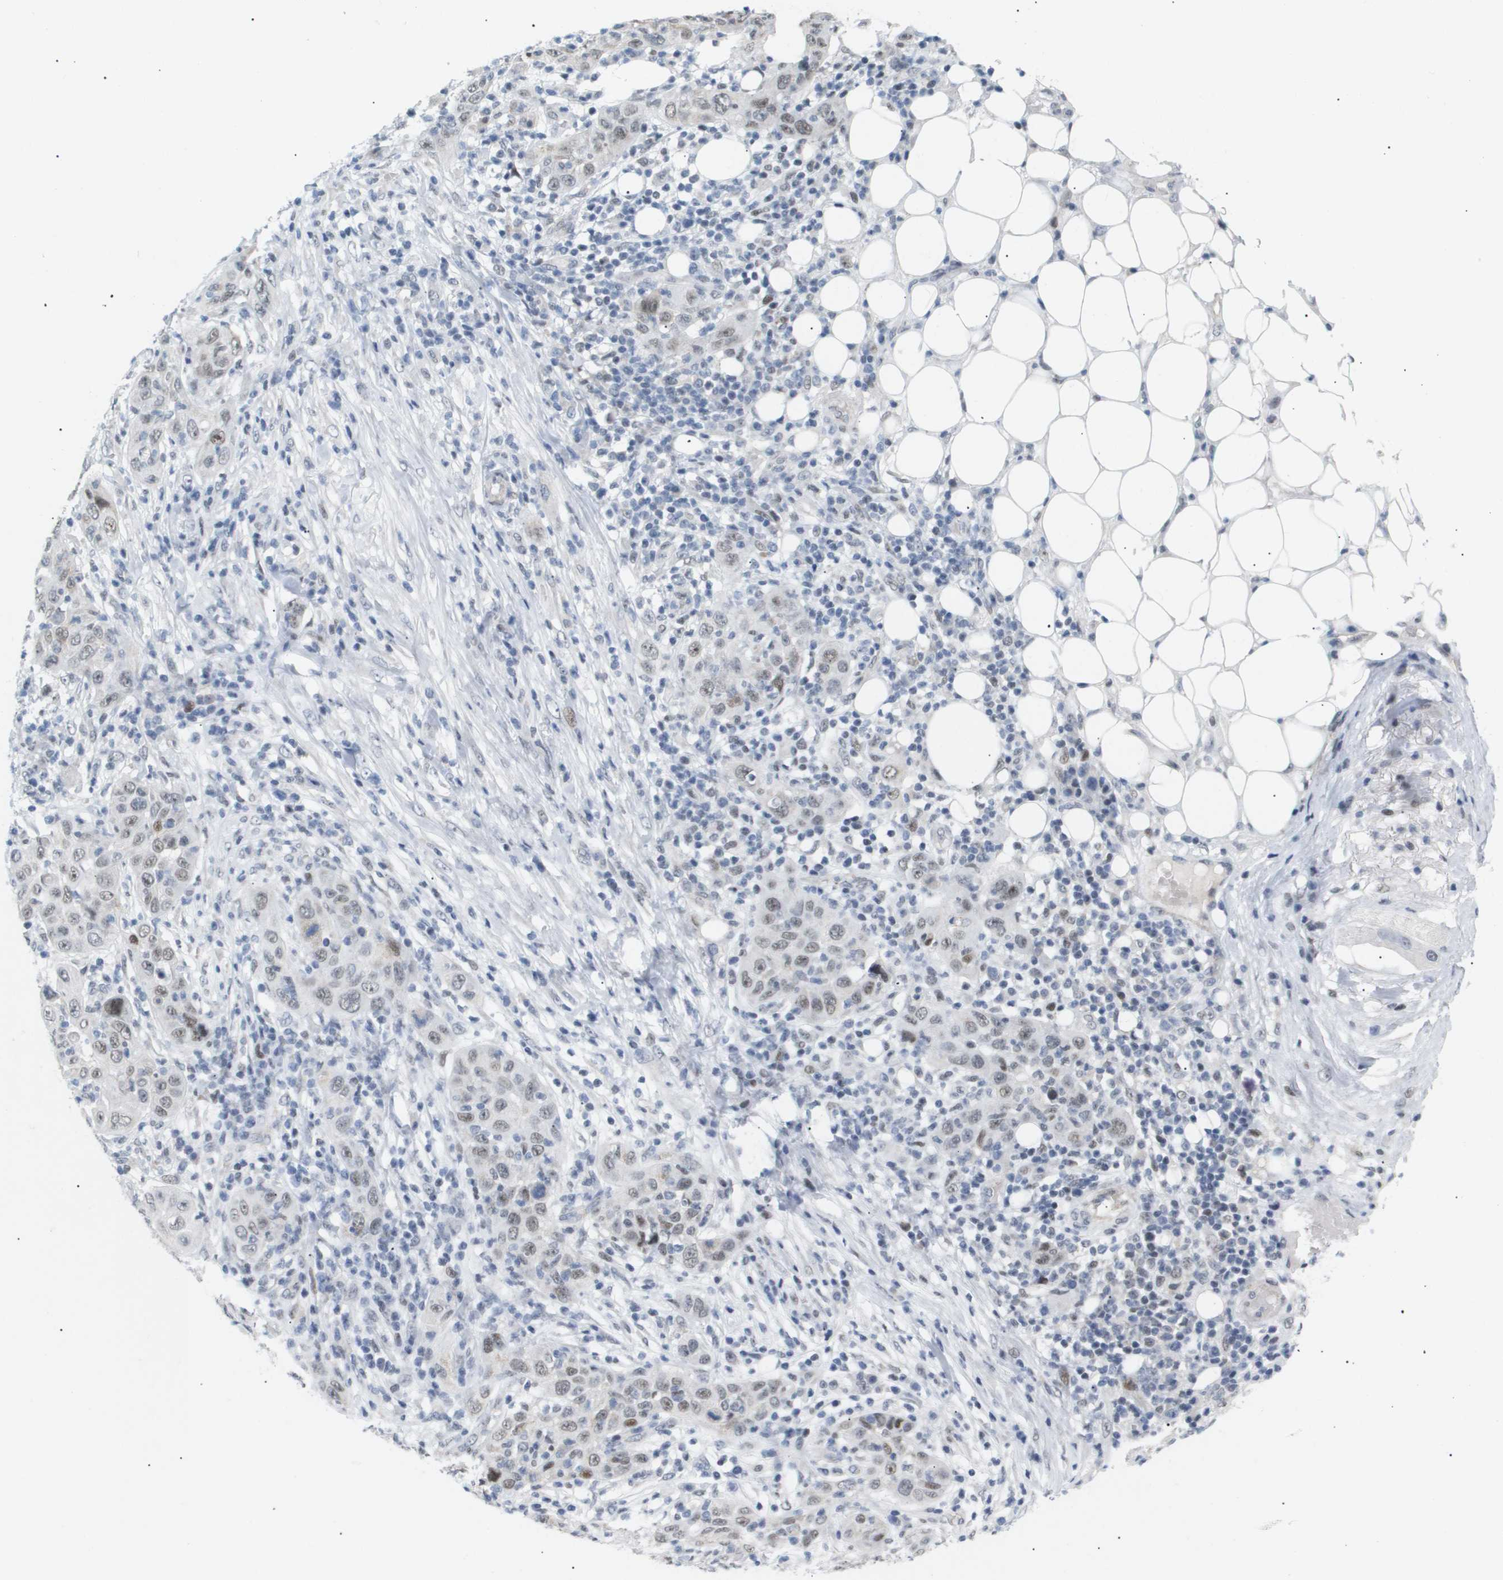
{"staining": {"intensity": "weak", "quantity": "25%-75%", "location": "nuclear"}, "tissue": "skin cancer", "cell_type": "Tumor cells", "image_type": "cancer", "snomed": [{"axis": "morphology", "description": "Squamous cell carcinoma, NOS"}, {"axis": "topography", "description": "Skin"}], "caption": "A low amount of weak nuclear expression is seen in approximately 25%-75% of tumor cells in squamous cell carcinoma (skin) tissue.", "gene": "PPARD", "patient": {"sex": "female", "age": 88}}